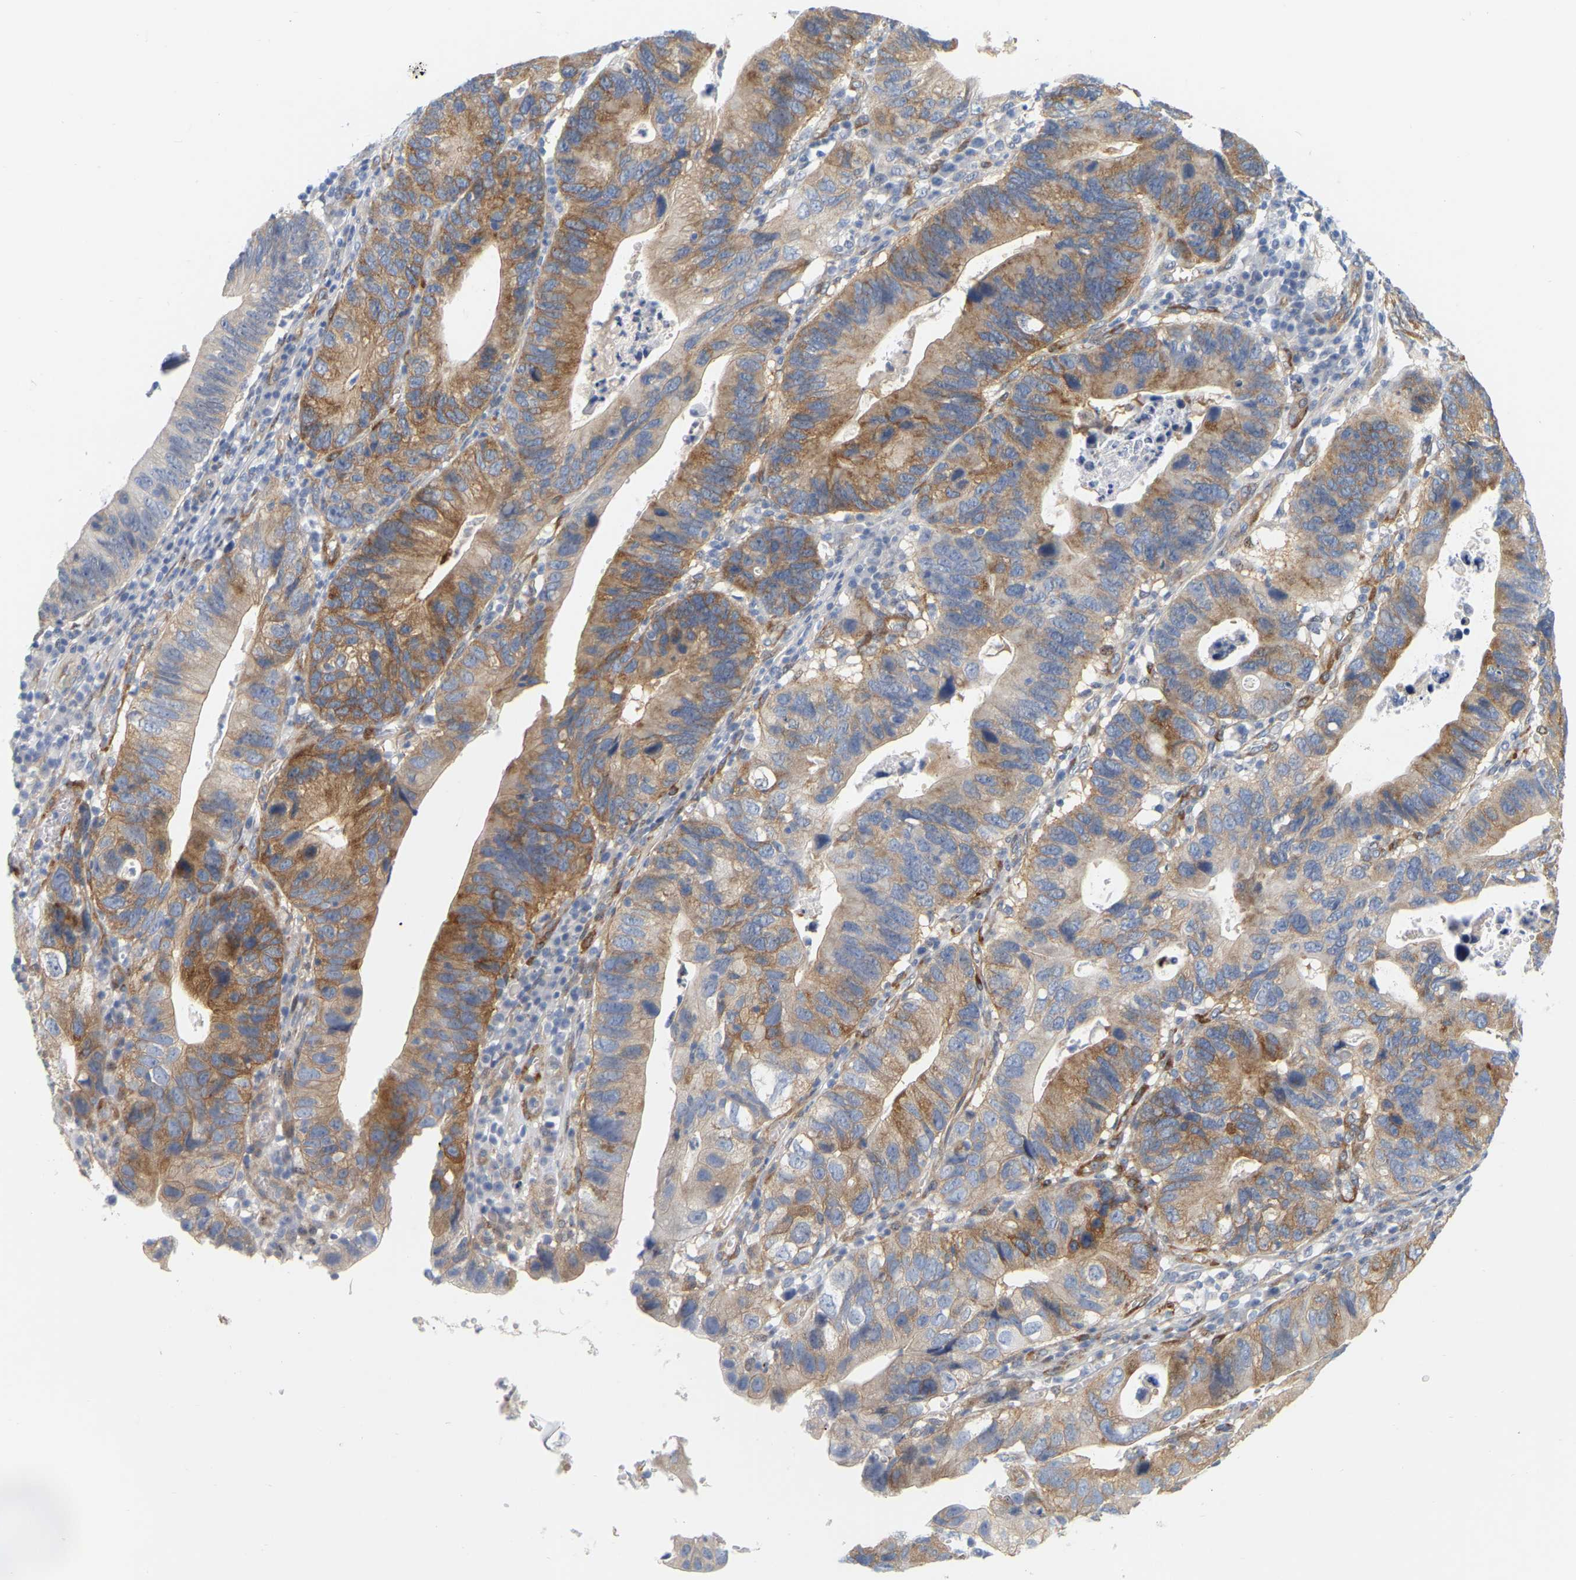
{"staining": {"intensity": "strong", "quantity": "25%-75%", "location": "cytoplasmic/membranous"}, "tissue": "stomach cancer", "cell_type": "Tumor cells", "image_type": "cancer", "snomed": [{"axis": "morphology", "description": "Adenocarcinoma, NOS"}, {"axis": "topography", "description": "Stomach"}], "caption": "Protein staining shows strong cytoplasmic/membranous positivity in about 25%-75% of tumor cells in stomach cancer (adenocarcinoma). The protein of interest is stained brown, and the nuclei are stained in blue (DAB (3,3'-diaminobenzidine) IHC with brightfield microscopy, high magnification).", "gene": "RAPH1", "patient": {"sex": "male", "age": 59}}